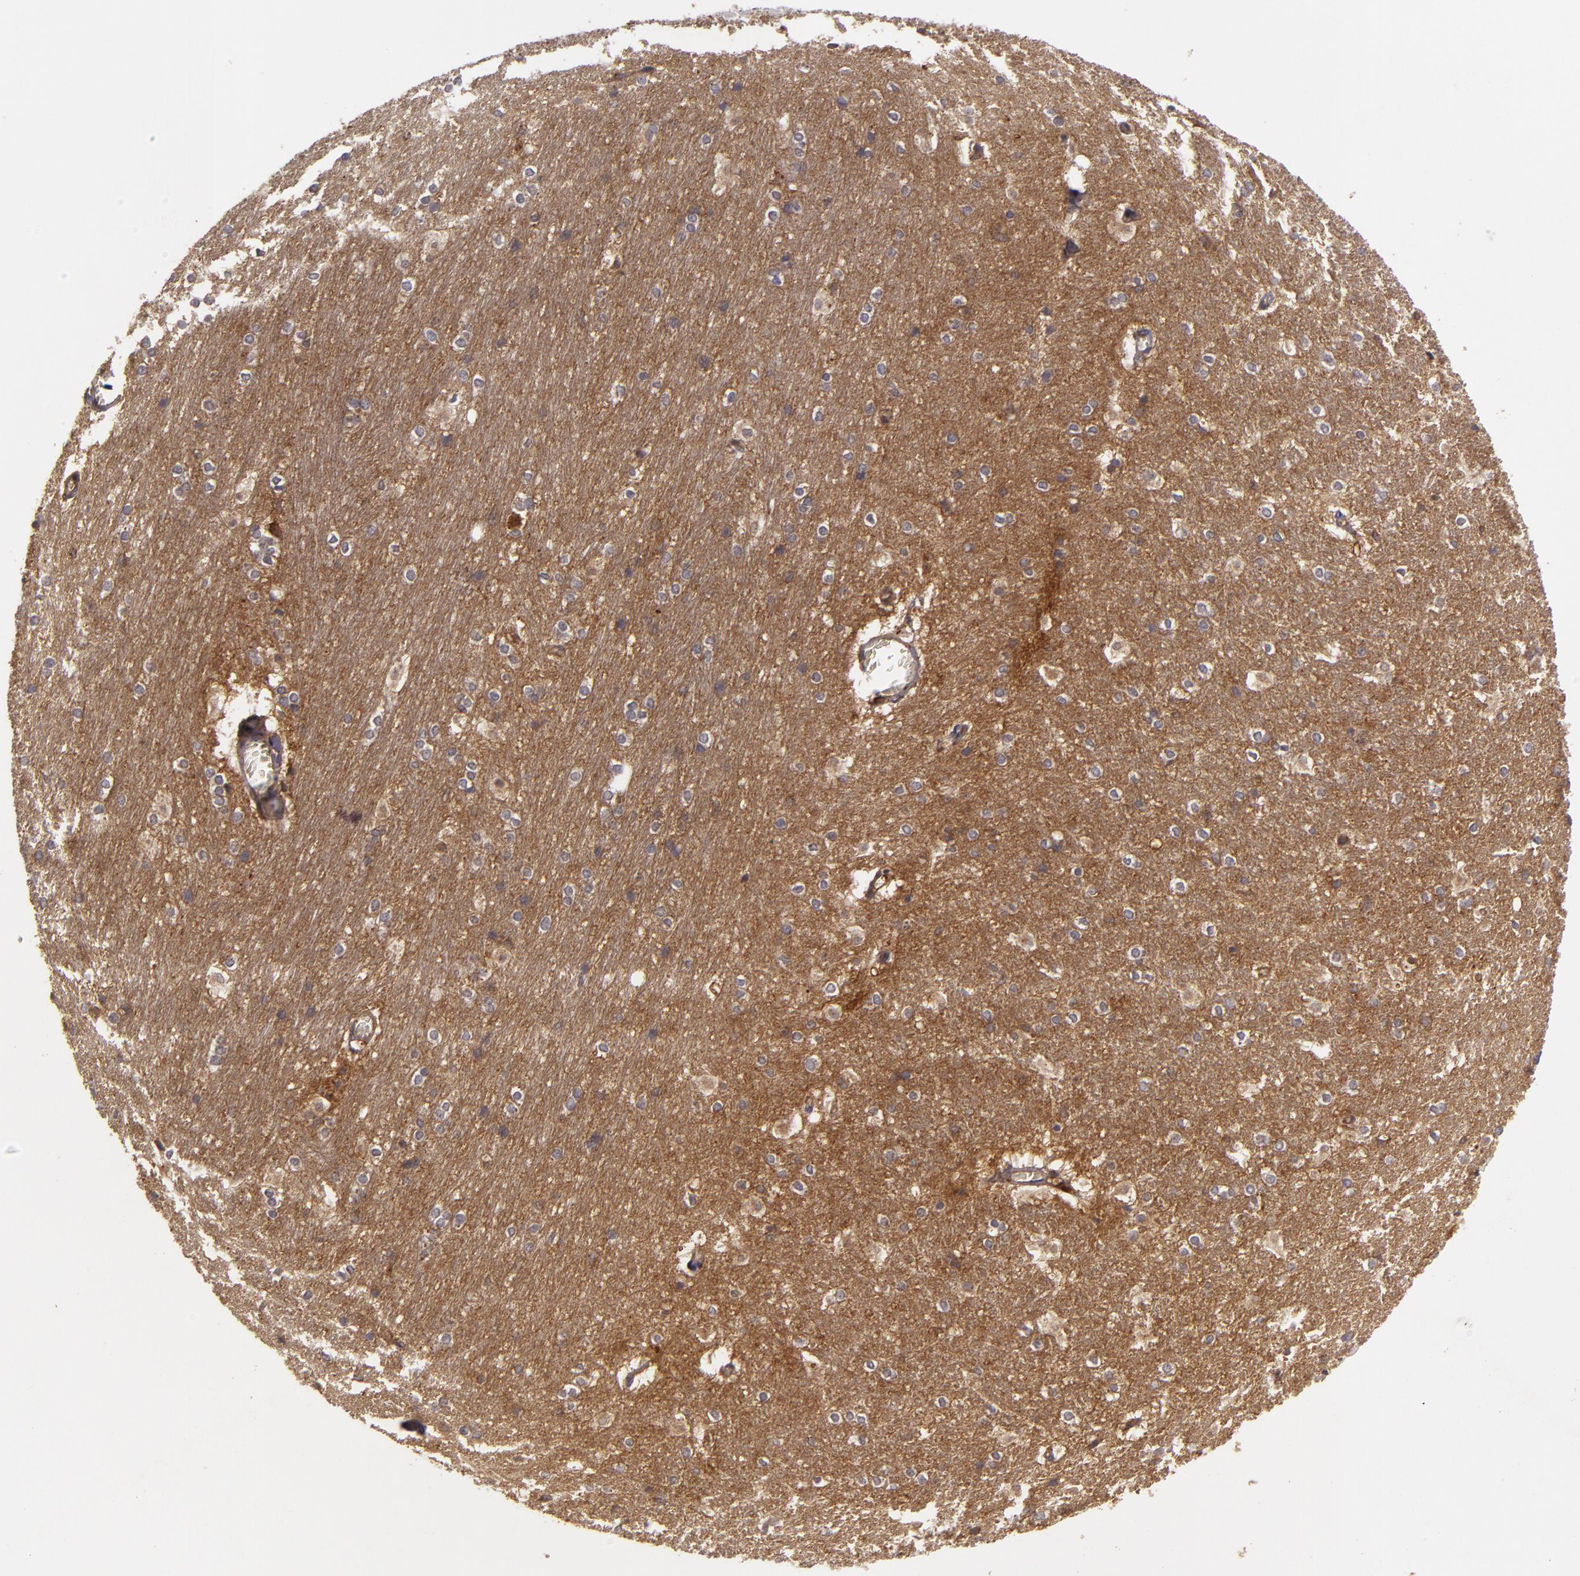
{"staining": {"intensity": "strong", "quantity": ">75%", "location": "cytoplasmic/membranous"}, "tissue": "hippocampus", "cell_type": "Glial cells", "image_type": "normal", "snomed": [{"axis": "morphology", "description": "Normal tissue, NOS"}, {"axis": "topography", "description": "Hippocampus"}], "caption": "A high-resolution histopathology image shows immunohistochemistry (IHC) staining of normal hippocampus, which reveals strong cytoplasmic/membranous staining in approximately >75% of glial cells.", "gene": "HRAS", "patient": {"sex": "female", "age": 19}}